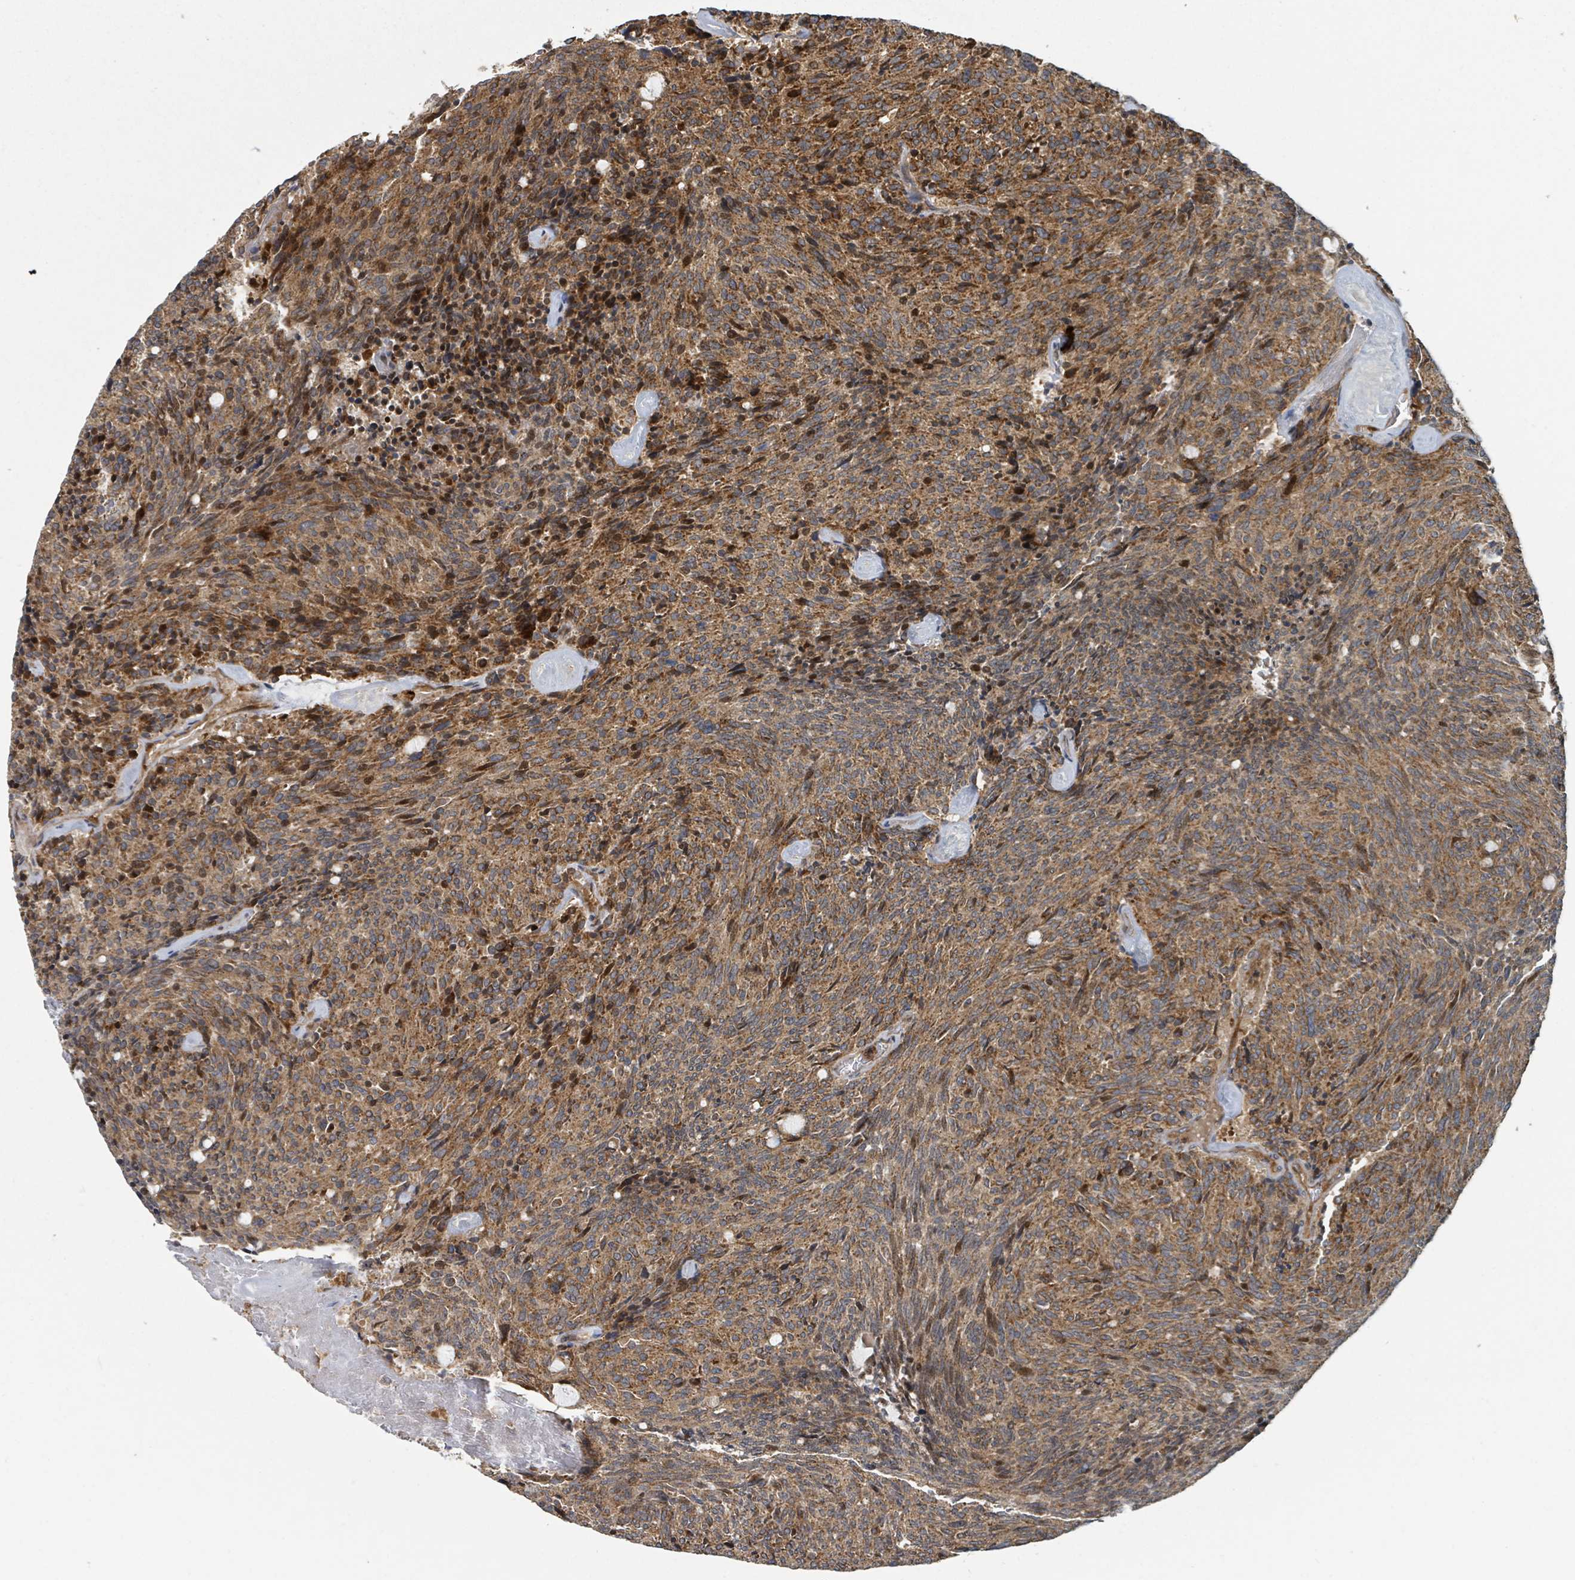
{"staining": {"intensity": "moderate", "quantity": ">75%", "location": "cytoplasmic/membranous"}, "tissue": "carcinoid", "cell_type": "Tumor cells", "image_type": "cancer", "snomed": [{"axis": "morphology", "description": "Carcinoid, malignant, NOS"}, {"axis": "topography", "description": "Pancreas"}], "caption": "About >75% of tumor cells in human carcinoid reveal moderate cytoplasmic/membranous protein positivity as visualized by brown immunohistochemical staining.", "gene": "DPM1", "patient": {"sex": "female", "age": 54}}